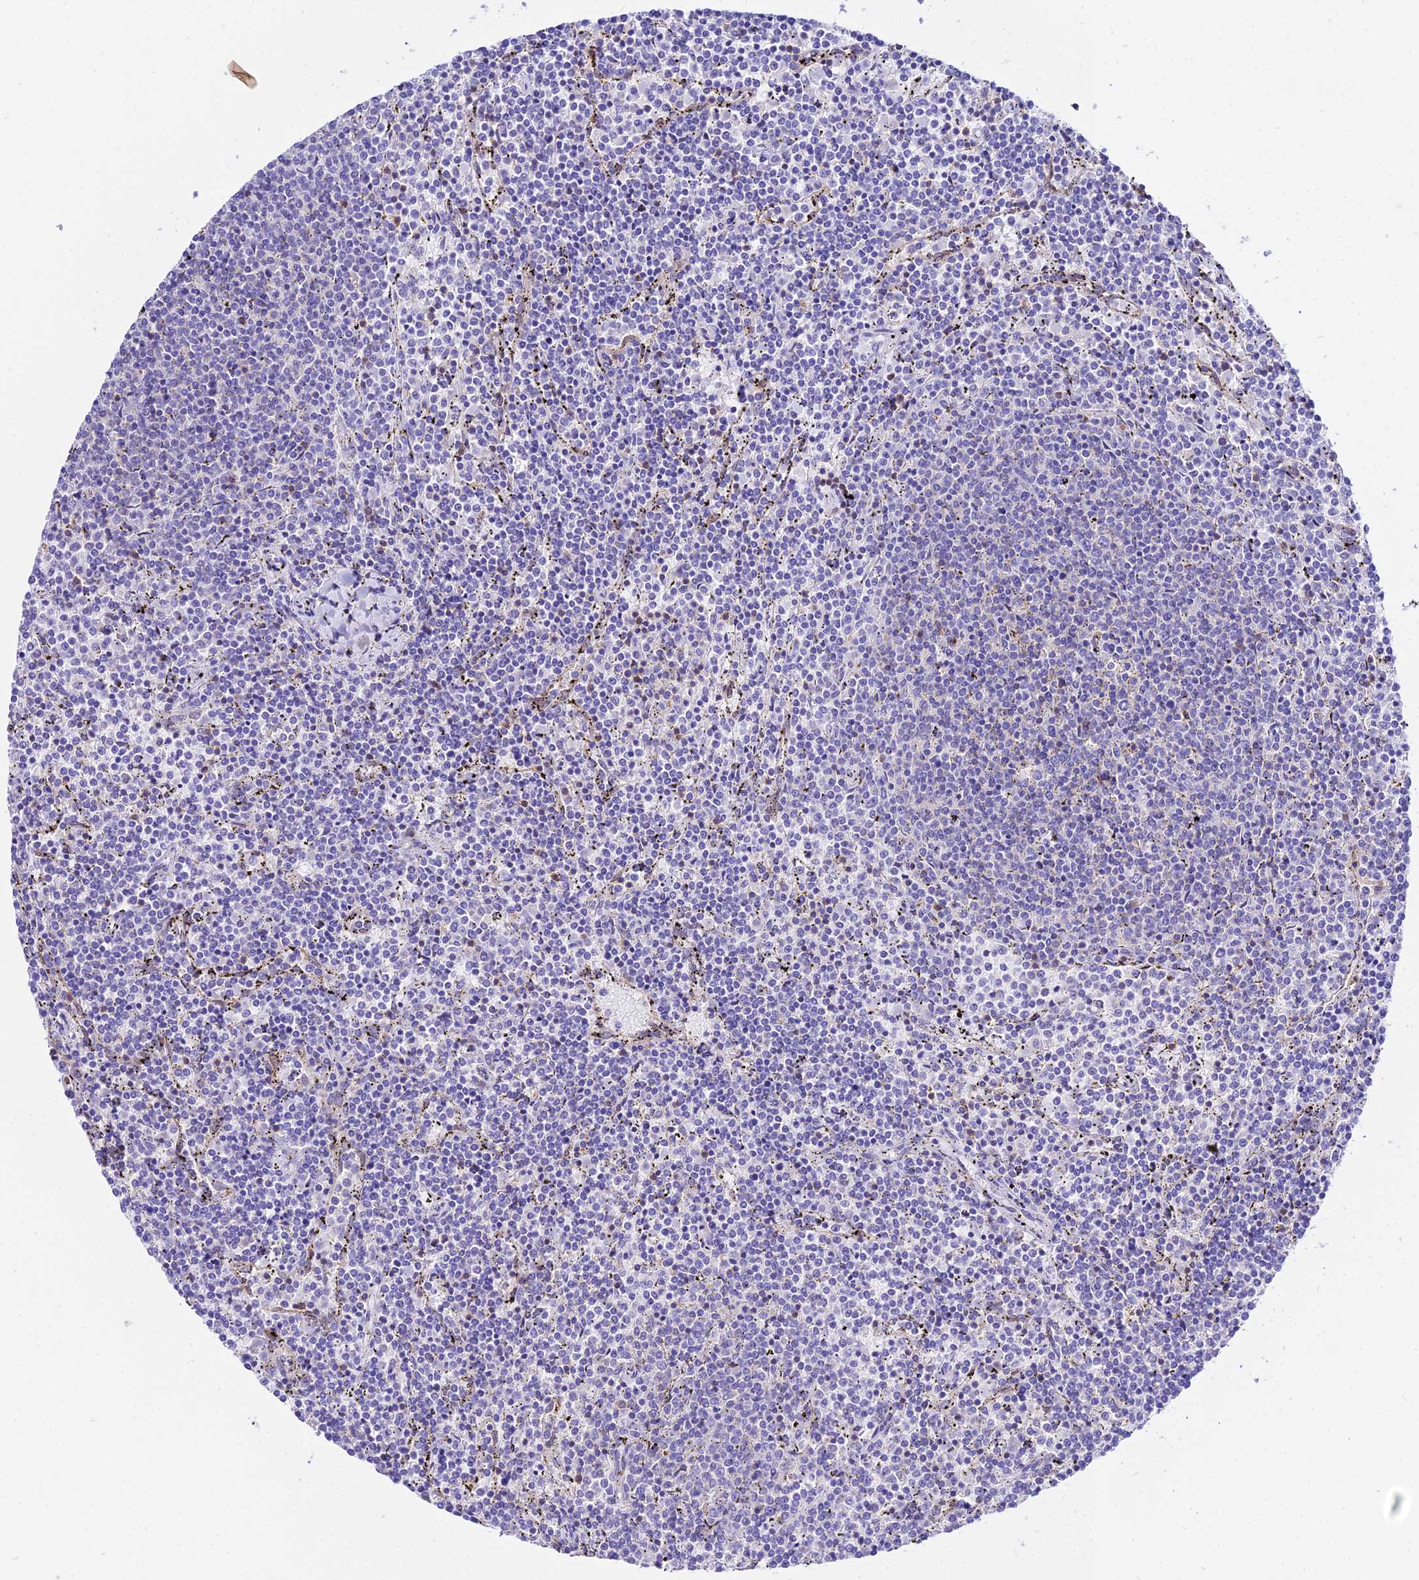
{"staining": {"intensity": "negative", "quantity": "none", "location": "none"}, "tissue": "lymphoma", "cell_type": "Tumor cells", "image_type": "cancer", "snomed": [{"axis": "morphology", "description": "Malignant lymphoma, non-Hodgkin's type, Low grade"}, {"axis": "topography", "description": "Spleen"}], "caption": "Lymphoma was stained to show a protein in brown. There is no significant expression in tumor cells.", "gene": "S100A16", "patient": {"sex": "female", "age": 50}}